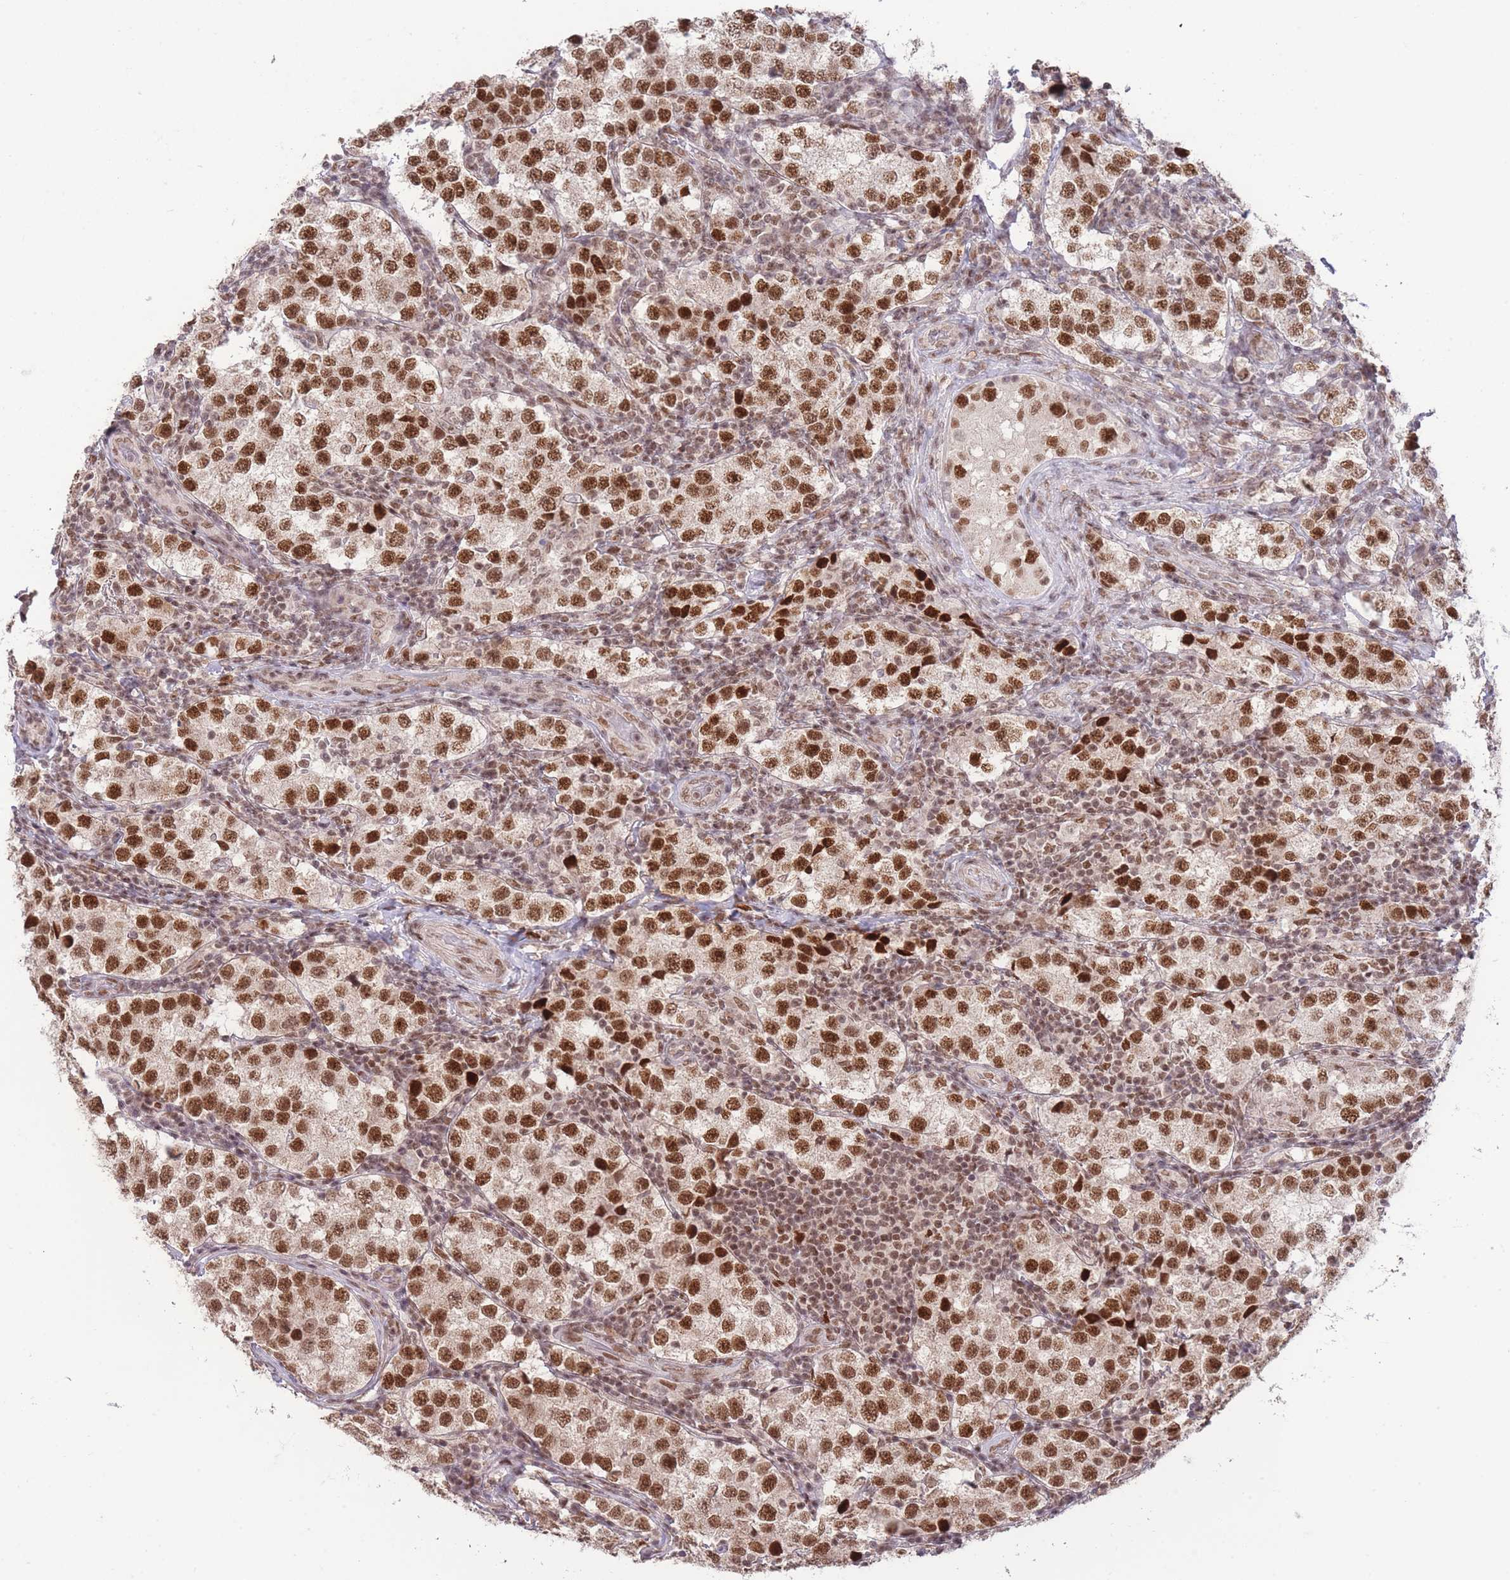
{"staining": {"intensity": "strong", "quantity": ">75%", "location": "nuclear"}, "tissue": "testis cancer", "cell_type": "Tumor cells", "image_type": "cancer", "snomed": [{"axis": "morphology", "description": "Seminoma, NOS"}, {"axis": "topography", "description": "Testis"}], "caption": "Immunohistochemical staining of testis seminoma reveals high levels of strong nuclear protein positivity in approximately >75% of tumor cells. The staining was performed using DAB to visualize the protein expression in brown, while the nuclei were stained in blue with hematoxylin (Magnification: 20x).", "gene": "CARD8", "patient": {"sex": "male", "age": 34}}